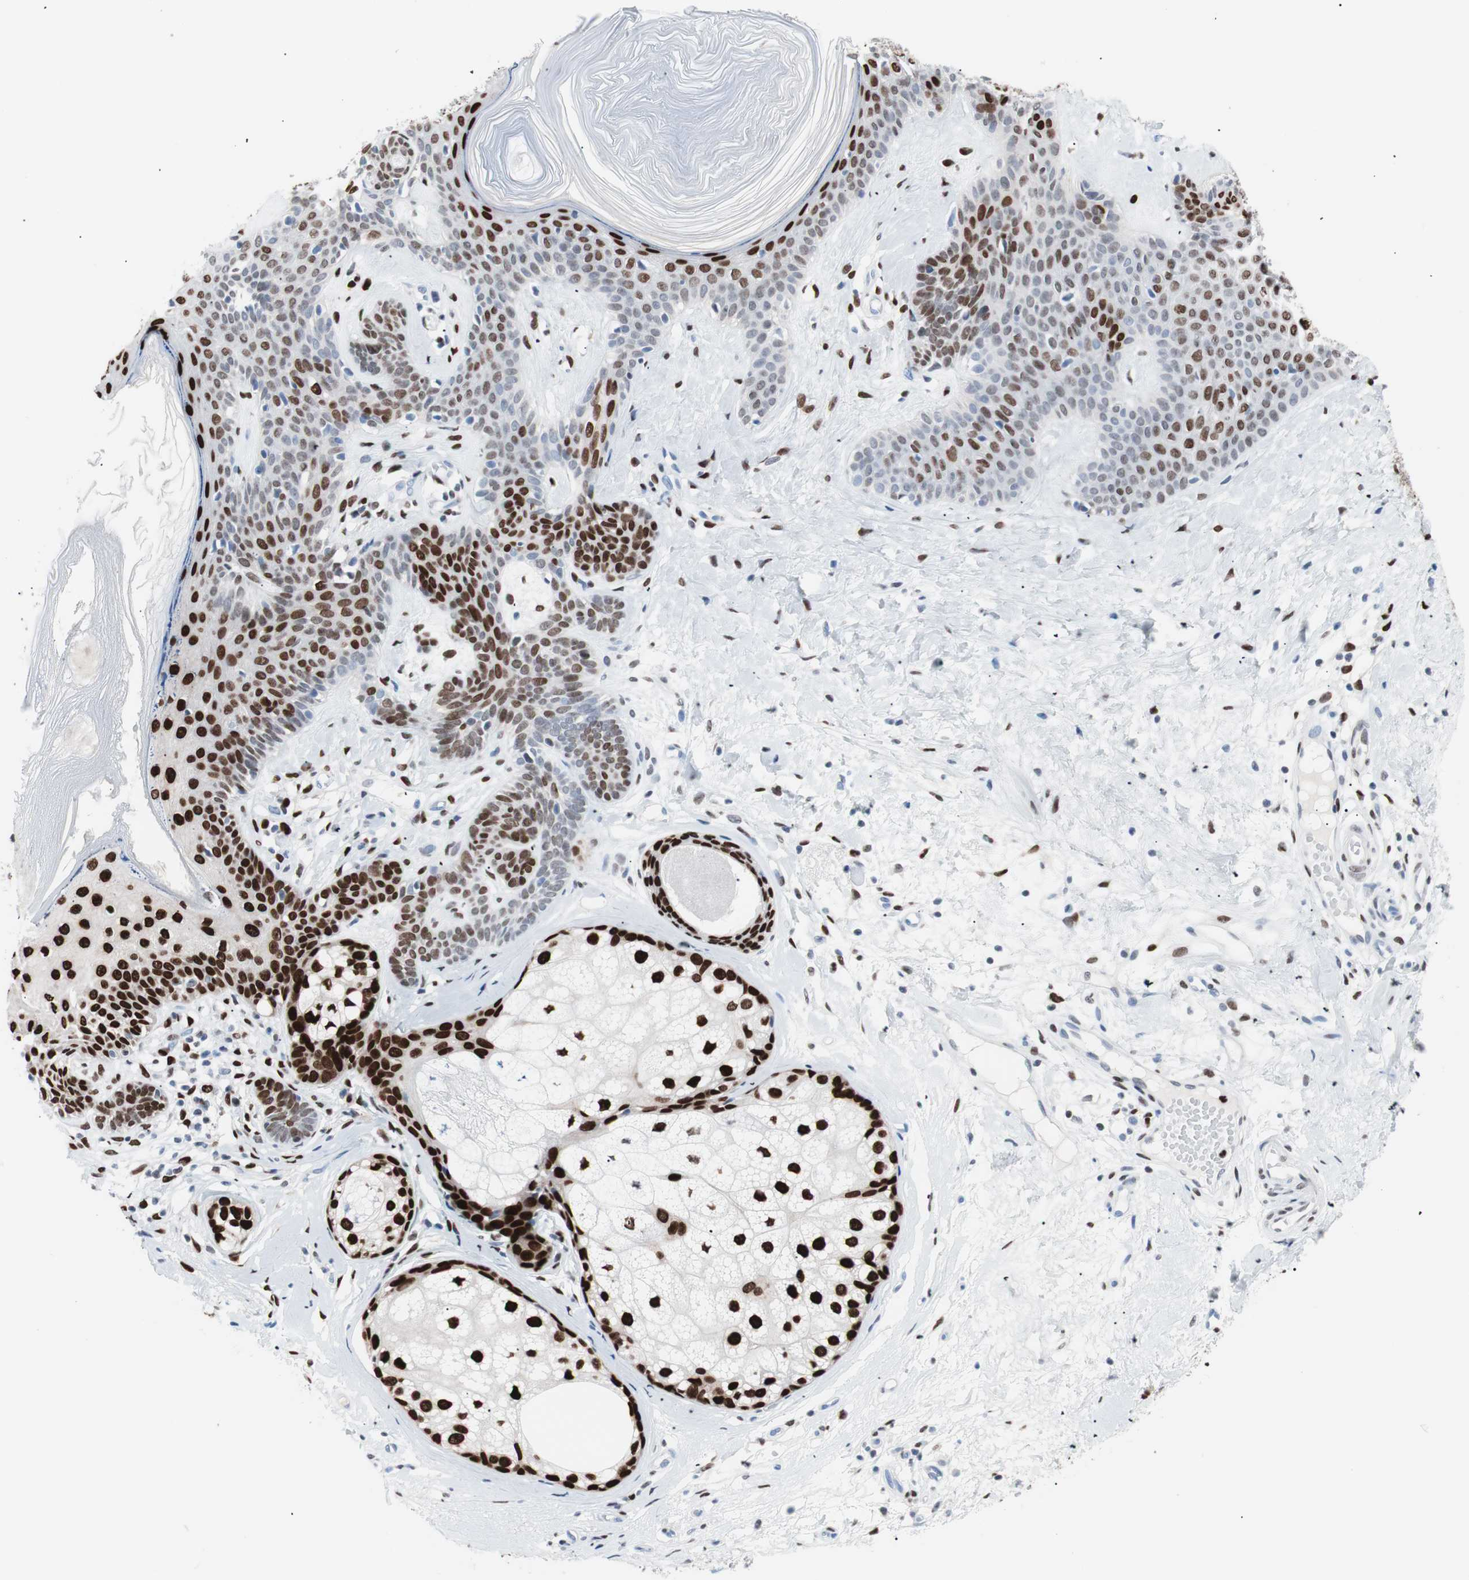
{"staining": {"intensity": "moderate", "quantity": "25%-75%", "location": "nuclear"}, "tissue": "skin cancer", "cell_type": "Tumor cells", "image_type": "cancer", "snomed": [{"axis": "morphology", "description": "Developmental malformation"}, {"axis": "morphology", "description": "Basal cell carcinoma"}, {"axis": "topography", "description": "Skin"}], "caption": "Skin cancer was stained to show a protein in brown. There is medium levels of moderate nuclear staining in about 25%-75% of tumor cells.", "gene": "CEBPB", "patient": {"sex": "female", "age": 62}}